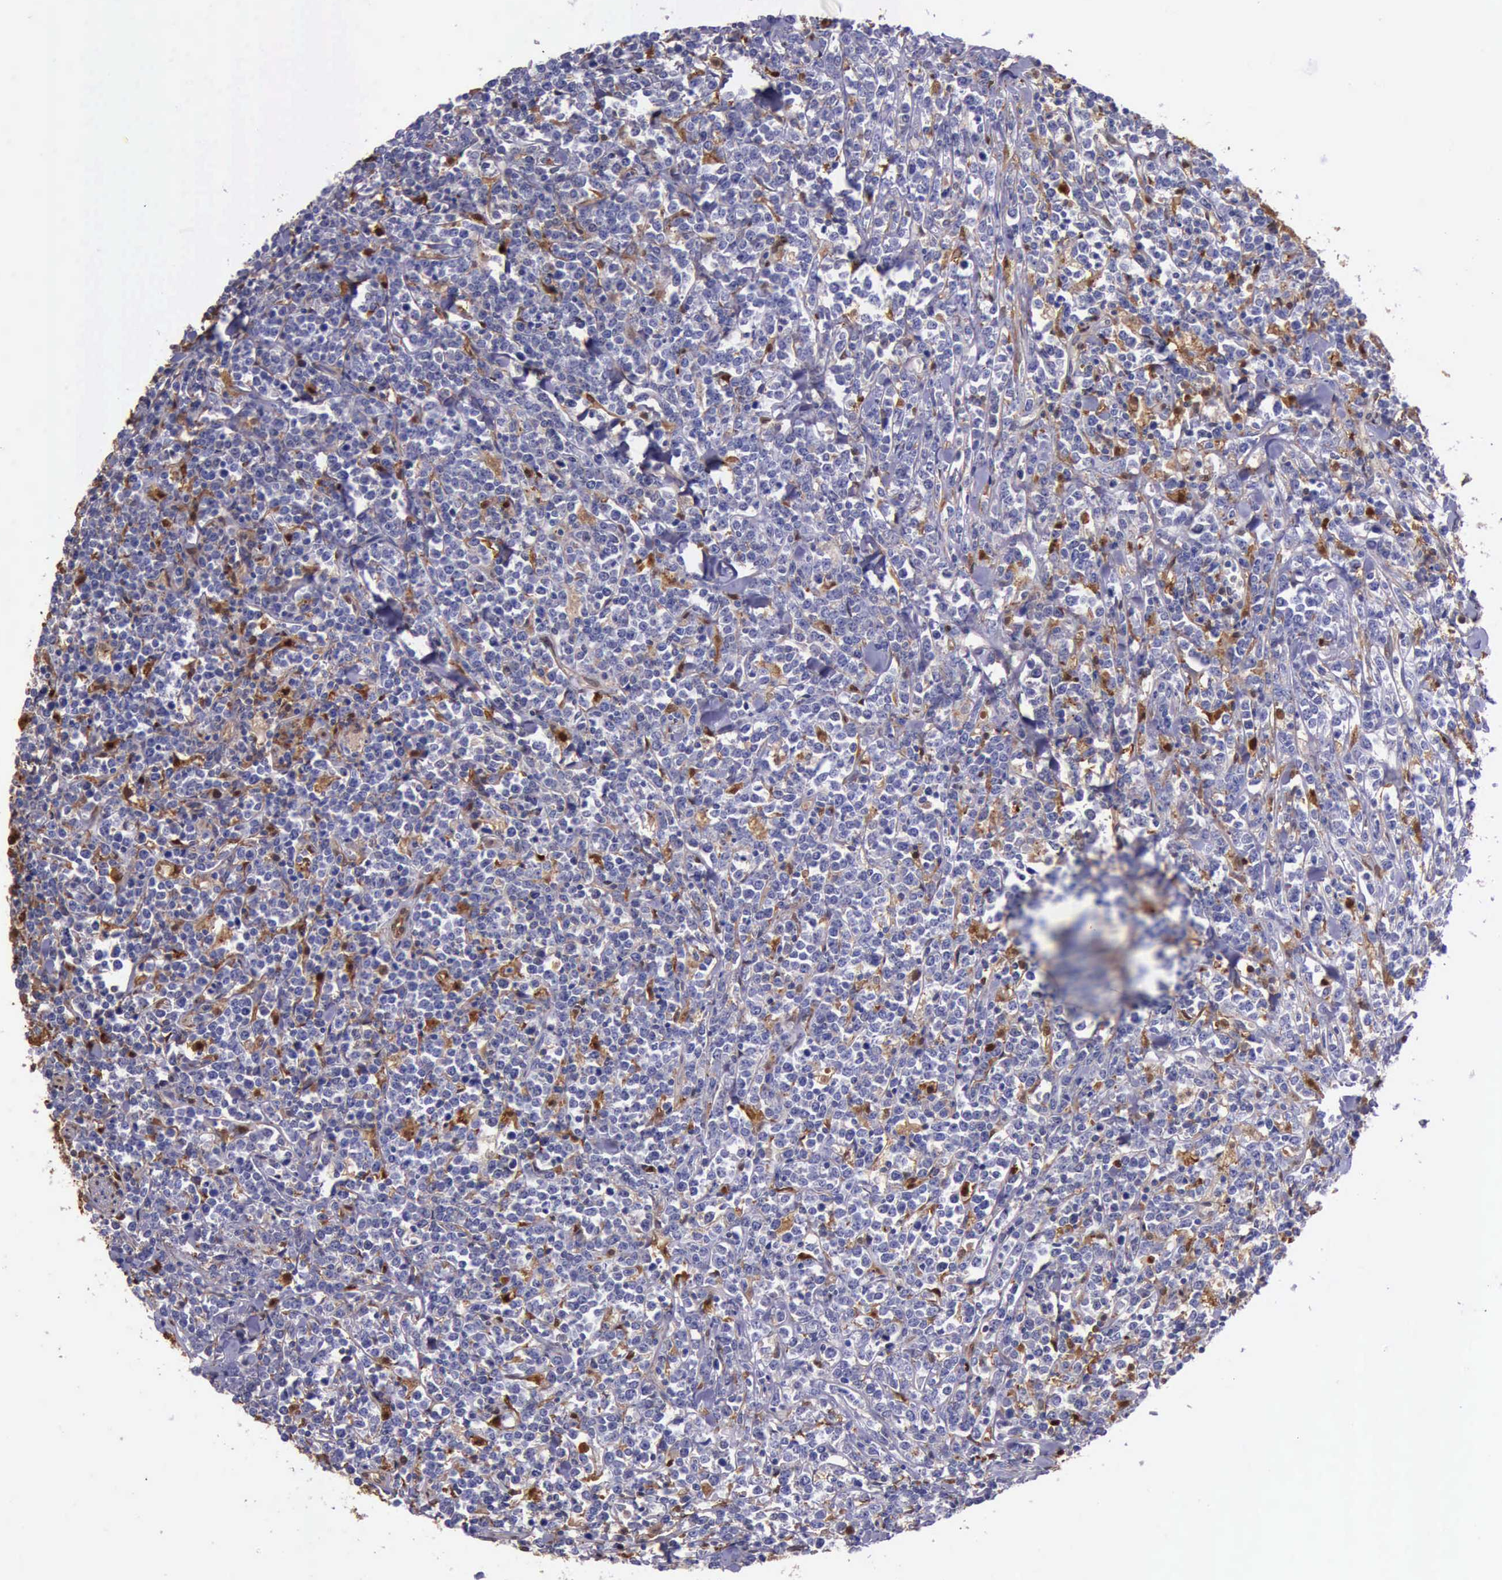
{"staining": {"intensity": "negative", "quantity": "none", "location": "none"}, "tissue": "lymphoma", "cell_type": "Tumor cells", "image_type": "cancer", "snomed": [{"axis": "morphology", "description": "Malignant lymphoma, non-Hodgkin's type, High grade"}, {"axis": "topography", "description": "Small intestine"}, {"axis": "topography", "description": "Colon"}], "caption": "Immunohistochemistry (IHC) of human high-grade malignant lymphoma, non-Hodgkin's type exhibits no positivity in tumor cells.", "gene": "TYMP", "patient": {"sex": "male", "age": 8}}